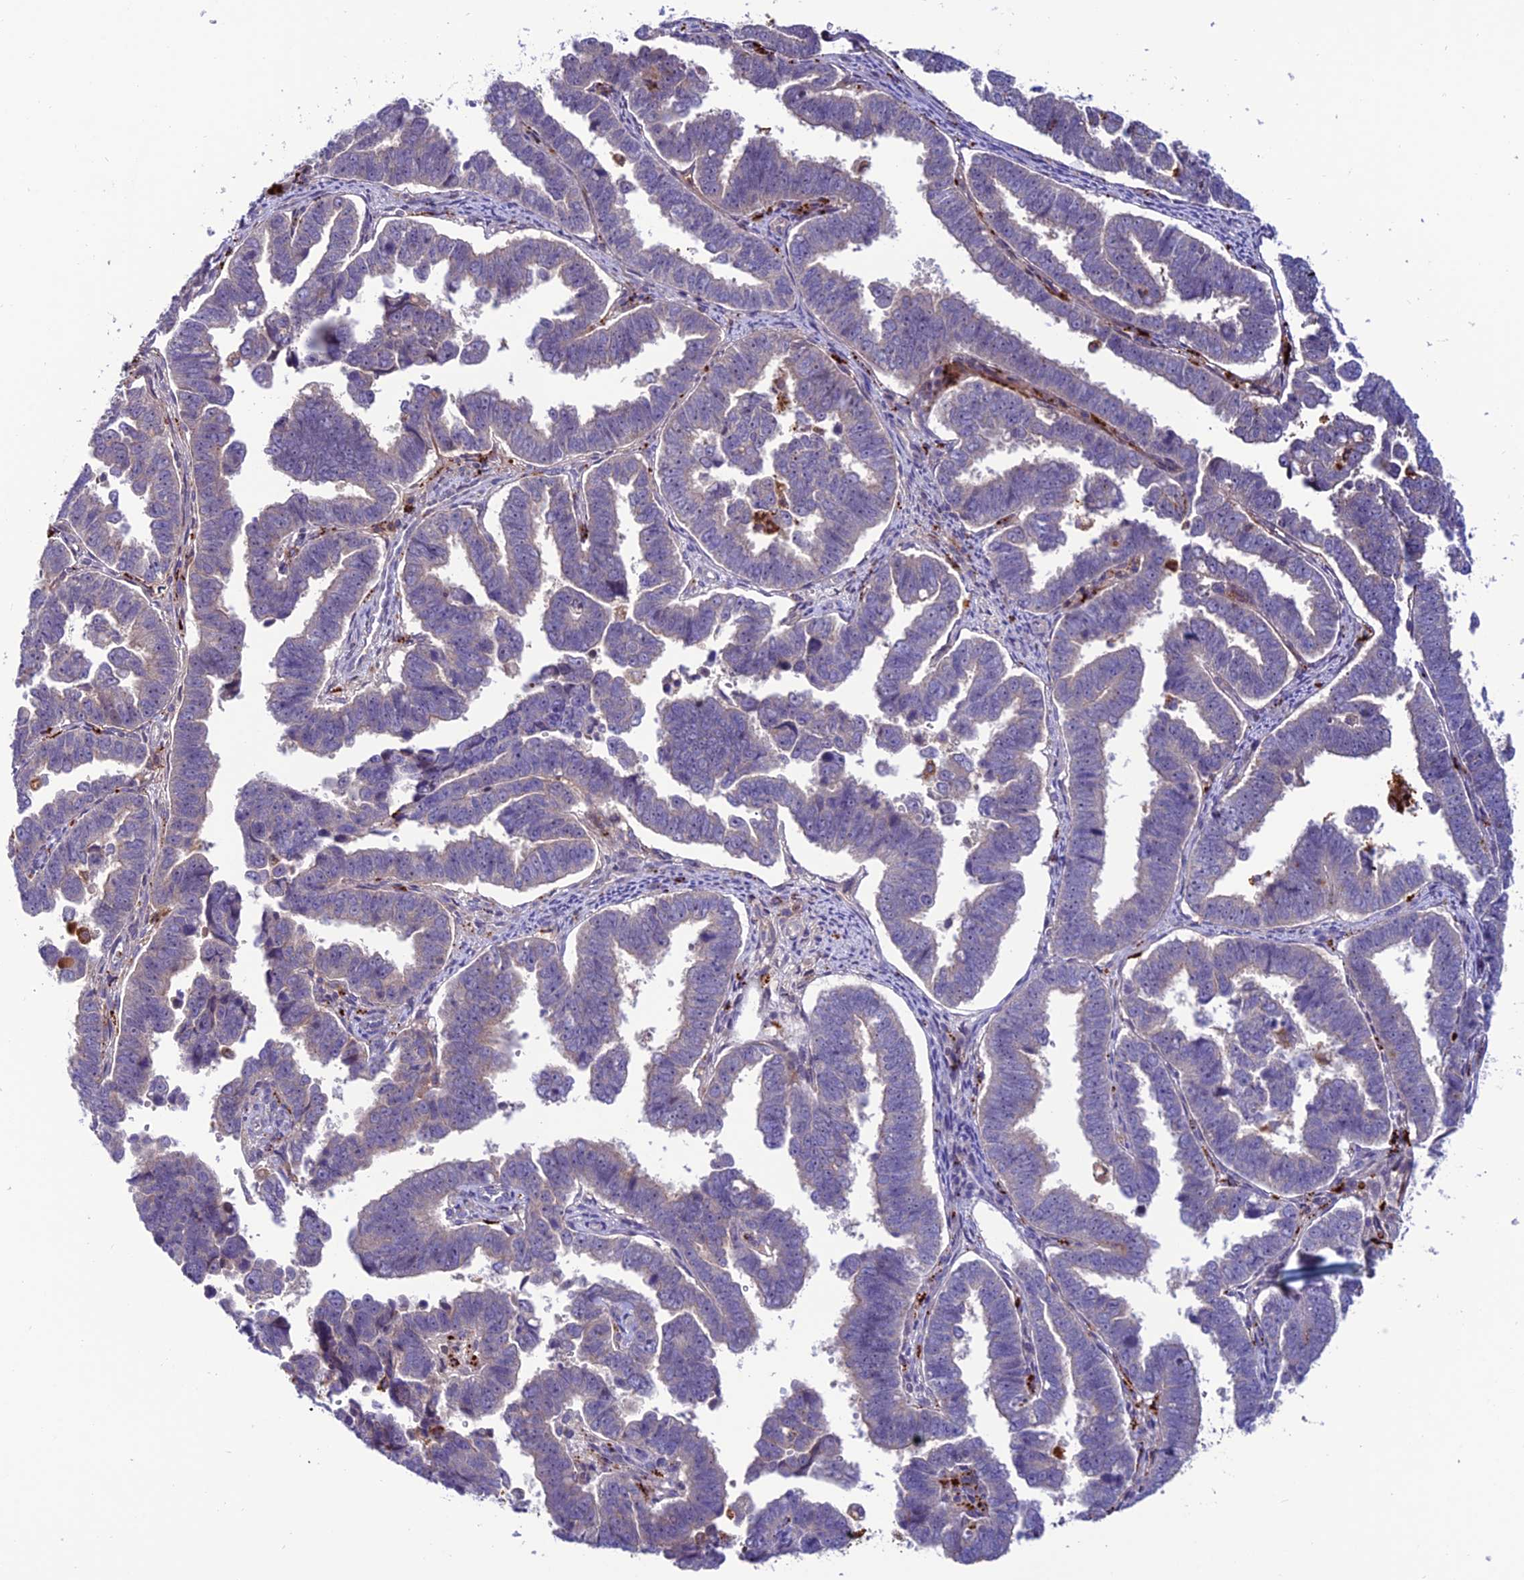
{"staining": {"intensity": "negative", "quantity": "none", "location": "none"}, "tissue": "endometrial cancer", "cell_type": "Tumor cells", "image_type": "cancer", "snomed": [{"axis": "morphology", "description": "Adenocarcinoma, NOS"}, {"axis": "topography", "description": "Endometrium"}], "caption": "IHC image of human endometrial adenocarcinoma stained for a protein (brown), which exhibits no staining in tumor cells.", "gene": "ARHGEF18", "patient": {"sex": "female", "age": 75}}